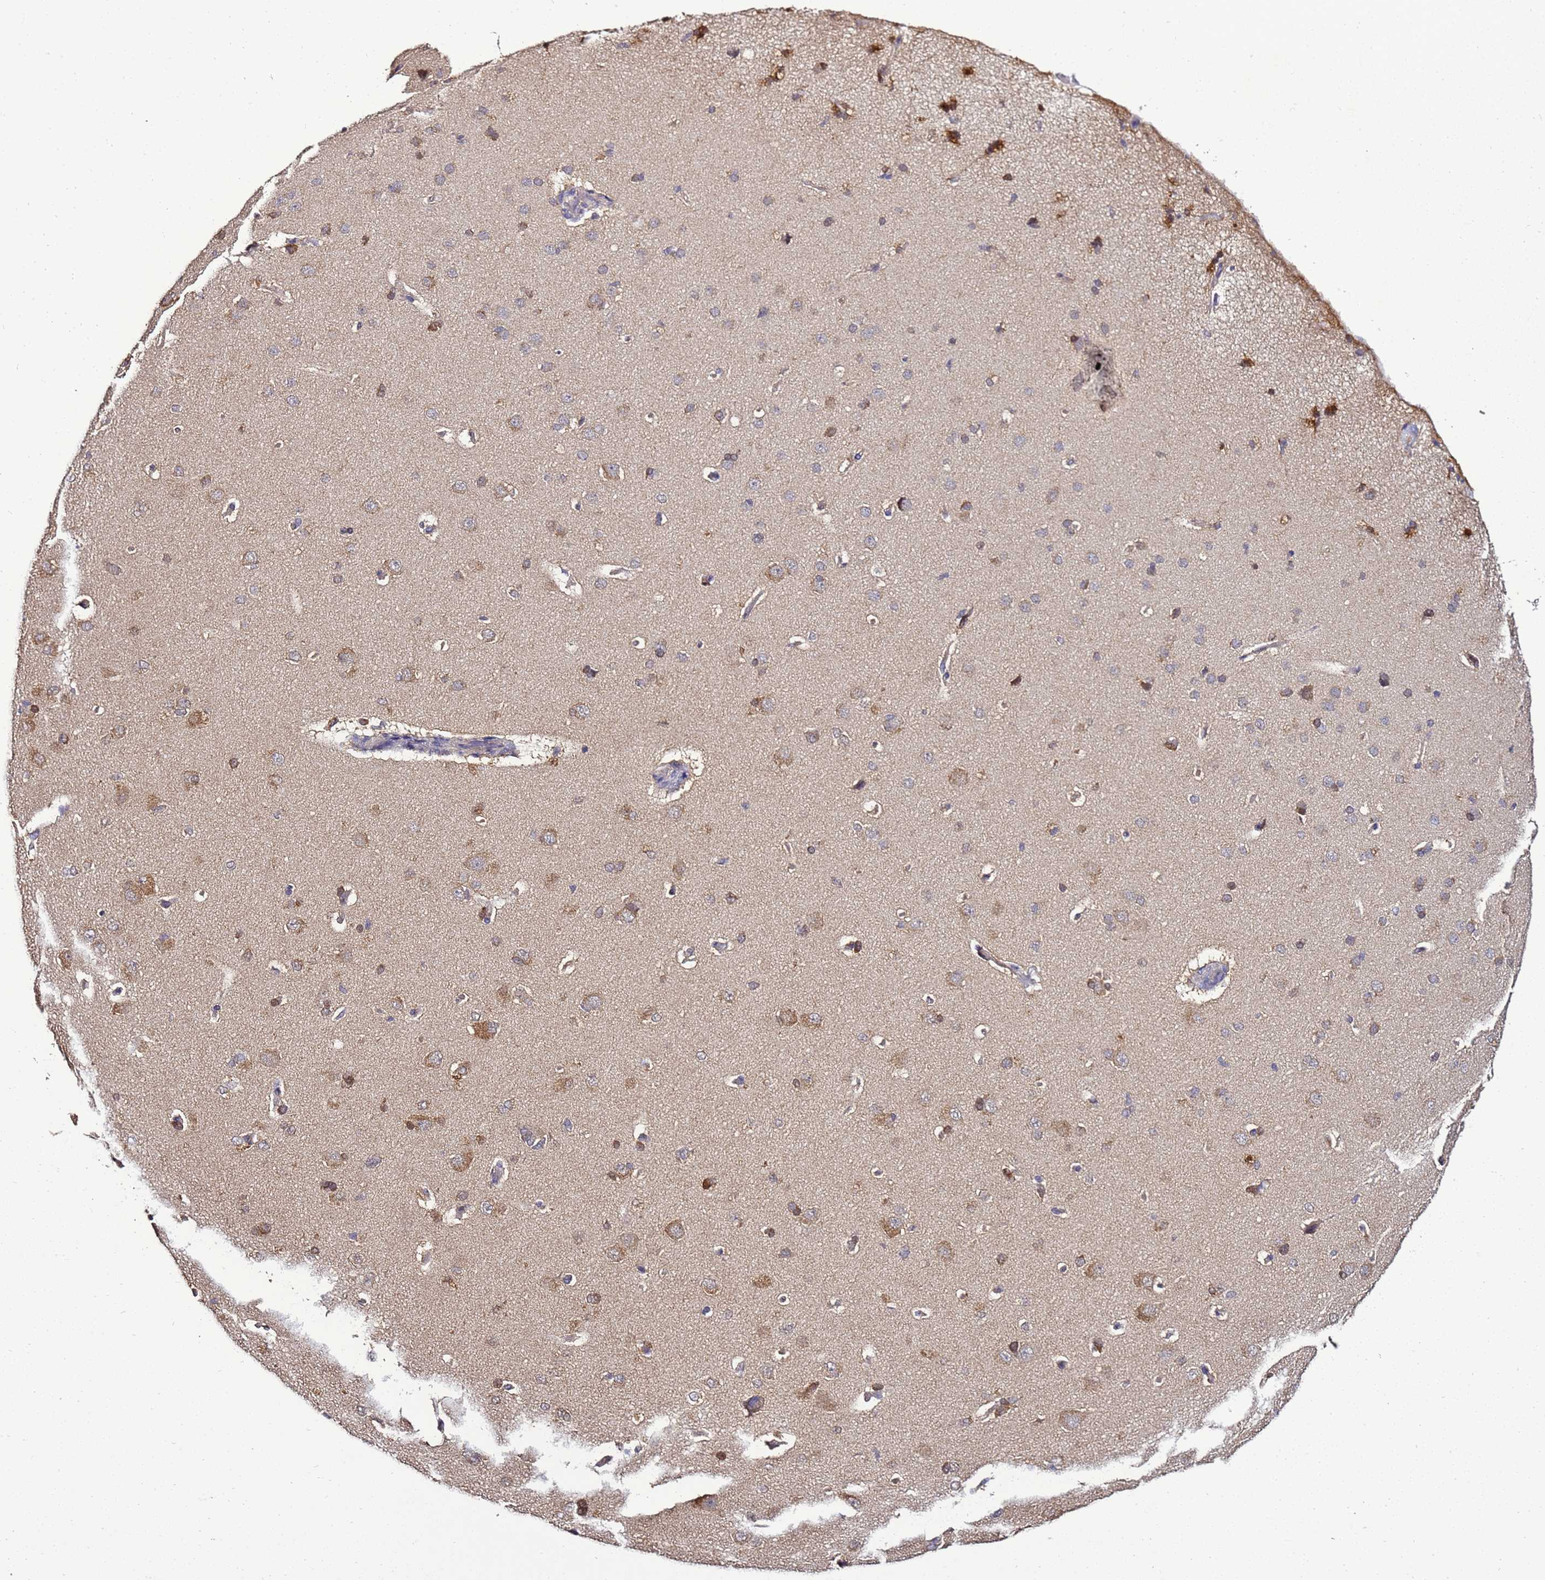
{"staining": {"intensity": "weak", "quantity": ">75%", "location": "cytoplasmic/membranous"}, "tissue": "cerebral cortex", "cell_type": "Endothelial cells", "image_type": "normal", "snomed": [{"axis": "morphology", "description": "Normal tissue, NOS"}, {"axis": "topography", "description": "Cerebral cortex"}], "caption": "The photomicrograph shows staining of normal cerebral cortex, revealing weak cytoplasmic/membranous protein staining (brown color) within endothelial cells.", "gene": "ENOPH1", "patient": {"sex": "male", "age": 62}}